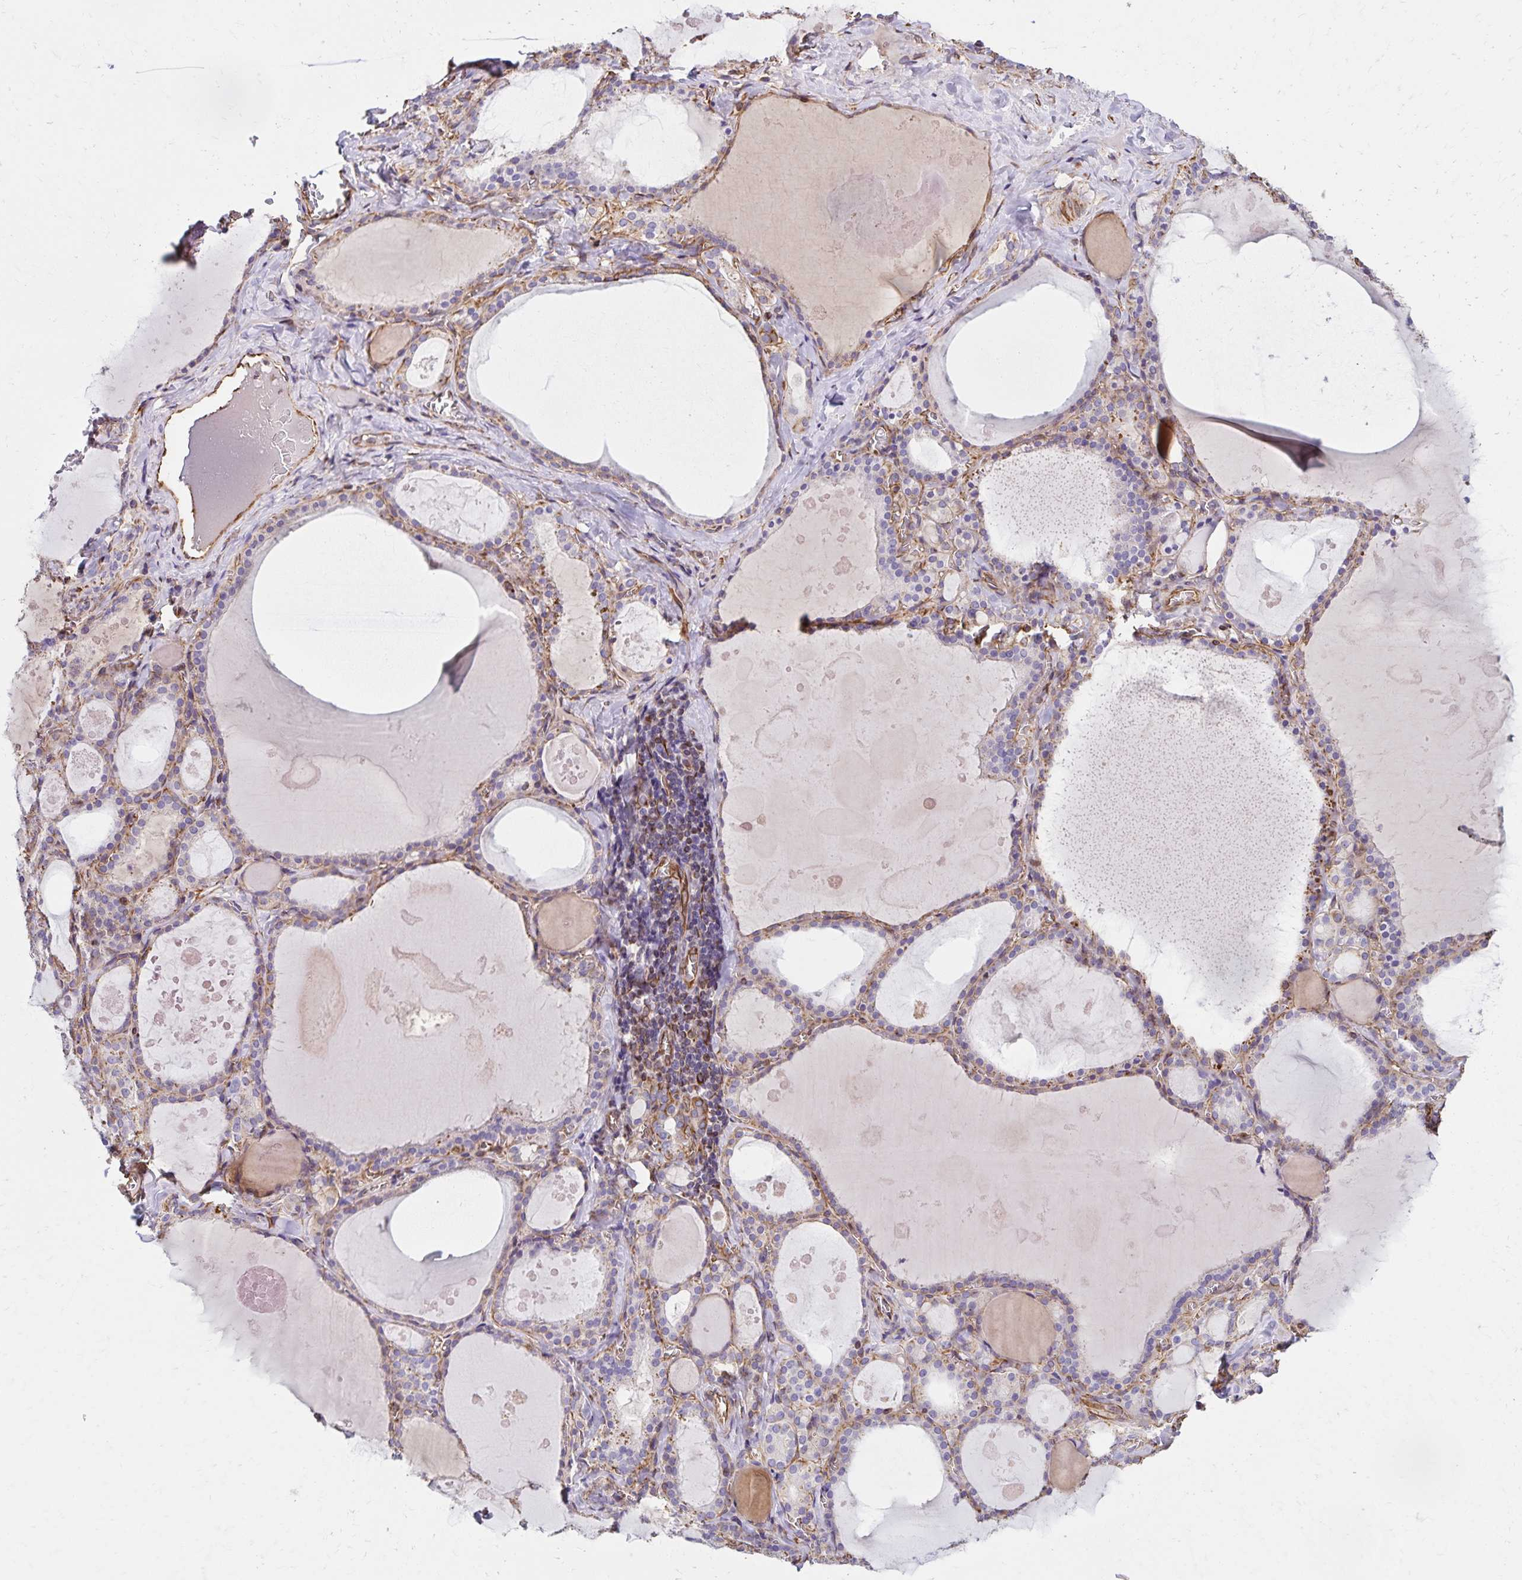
{"staining": {"intensity": "moderate", "quantity": "25%-75%", "location": "cytoplasmic/membranous"}, "tissue": "thyroid gland", "cell_type": "Glandular cells", "image_type": "normal", "snomed": [{"axis": "morphology", "description": "Normal tissue, NOS"}, {"axis": "topography", "description": "Thyroid gland"}], "caption": "Benign thyroid gland was stained to show a protein in brown. There is medium levels of moderate cytoplasmic/membranous expression in about 25%-75% of glandular cells. (DAB IHC, brown staining for protein, blue staining for nuclei).", "gene": "TRPV6", "patient": {"sex": "male", "age": 56}}